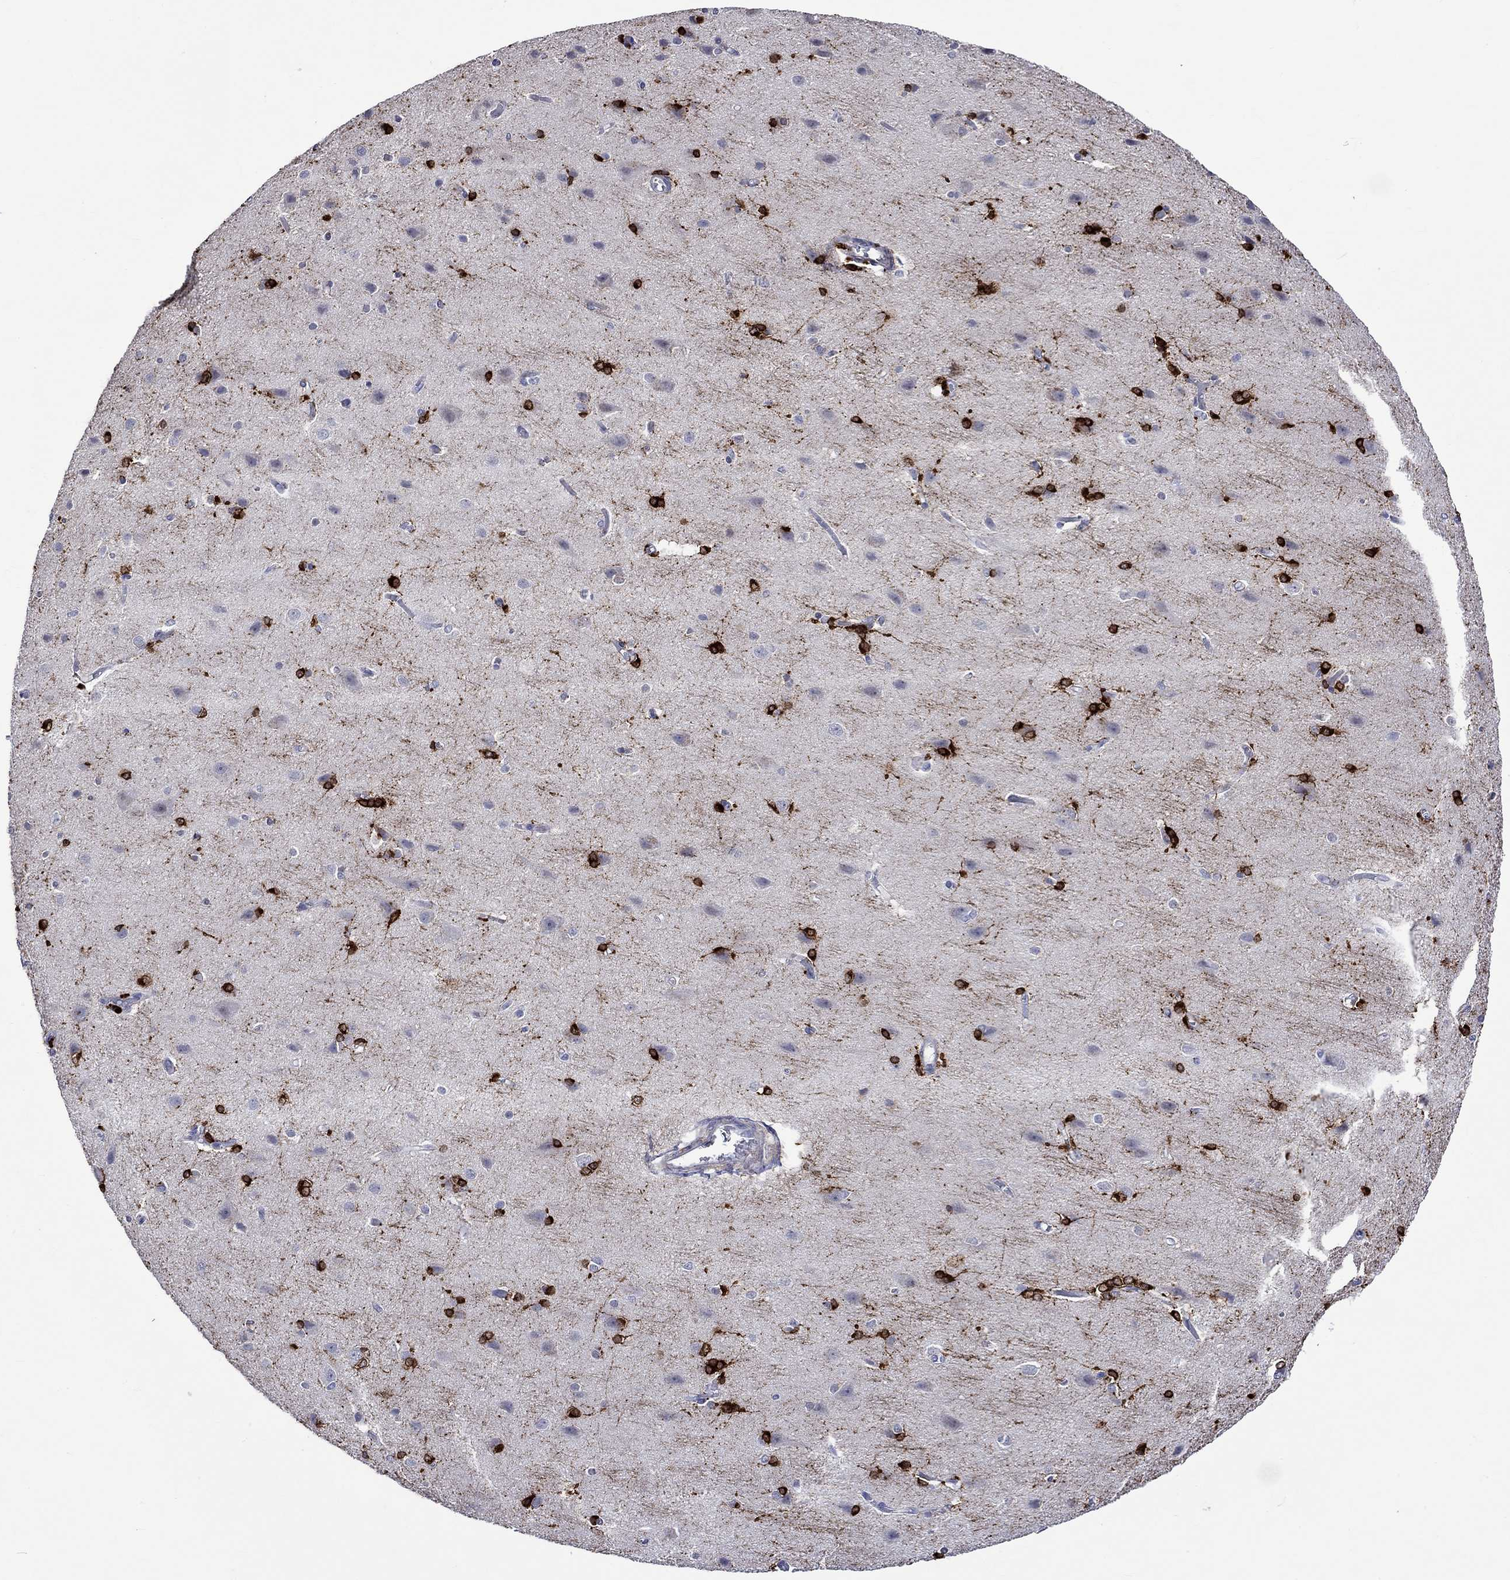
{"staining": {"intensity": "negative", "quantity": "none", "location": "none"}, "tissue": "cerebral cortex", "cell_type": "Endothelial cells", "image_type": "normal", "snomed": [{"axis": "morphology", "description": "Normal tissue, NOS"}, {"axis": "topography", "description": "Cerebral cortex"}], "caption": "Human cerebral cortex stained for a protein using IHC displays no expression in endothelial cells.", "gene": "CRYAB", "patient": {"sex": "male", "age": 37}}